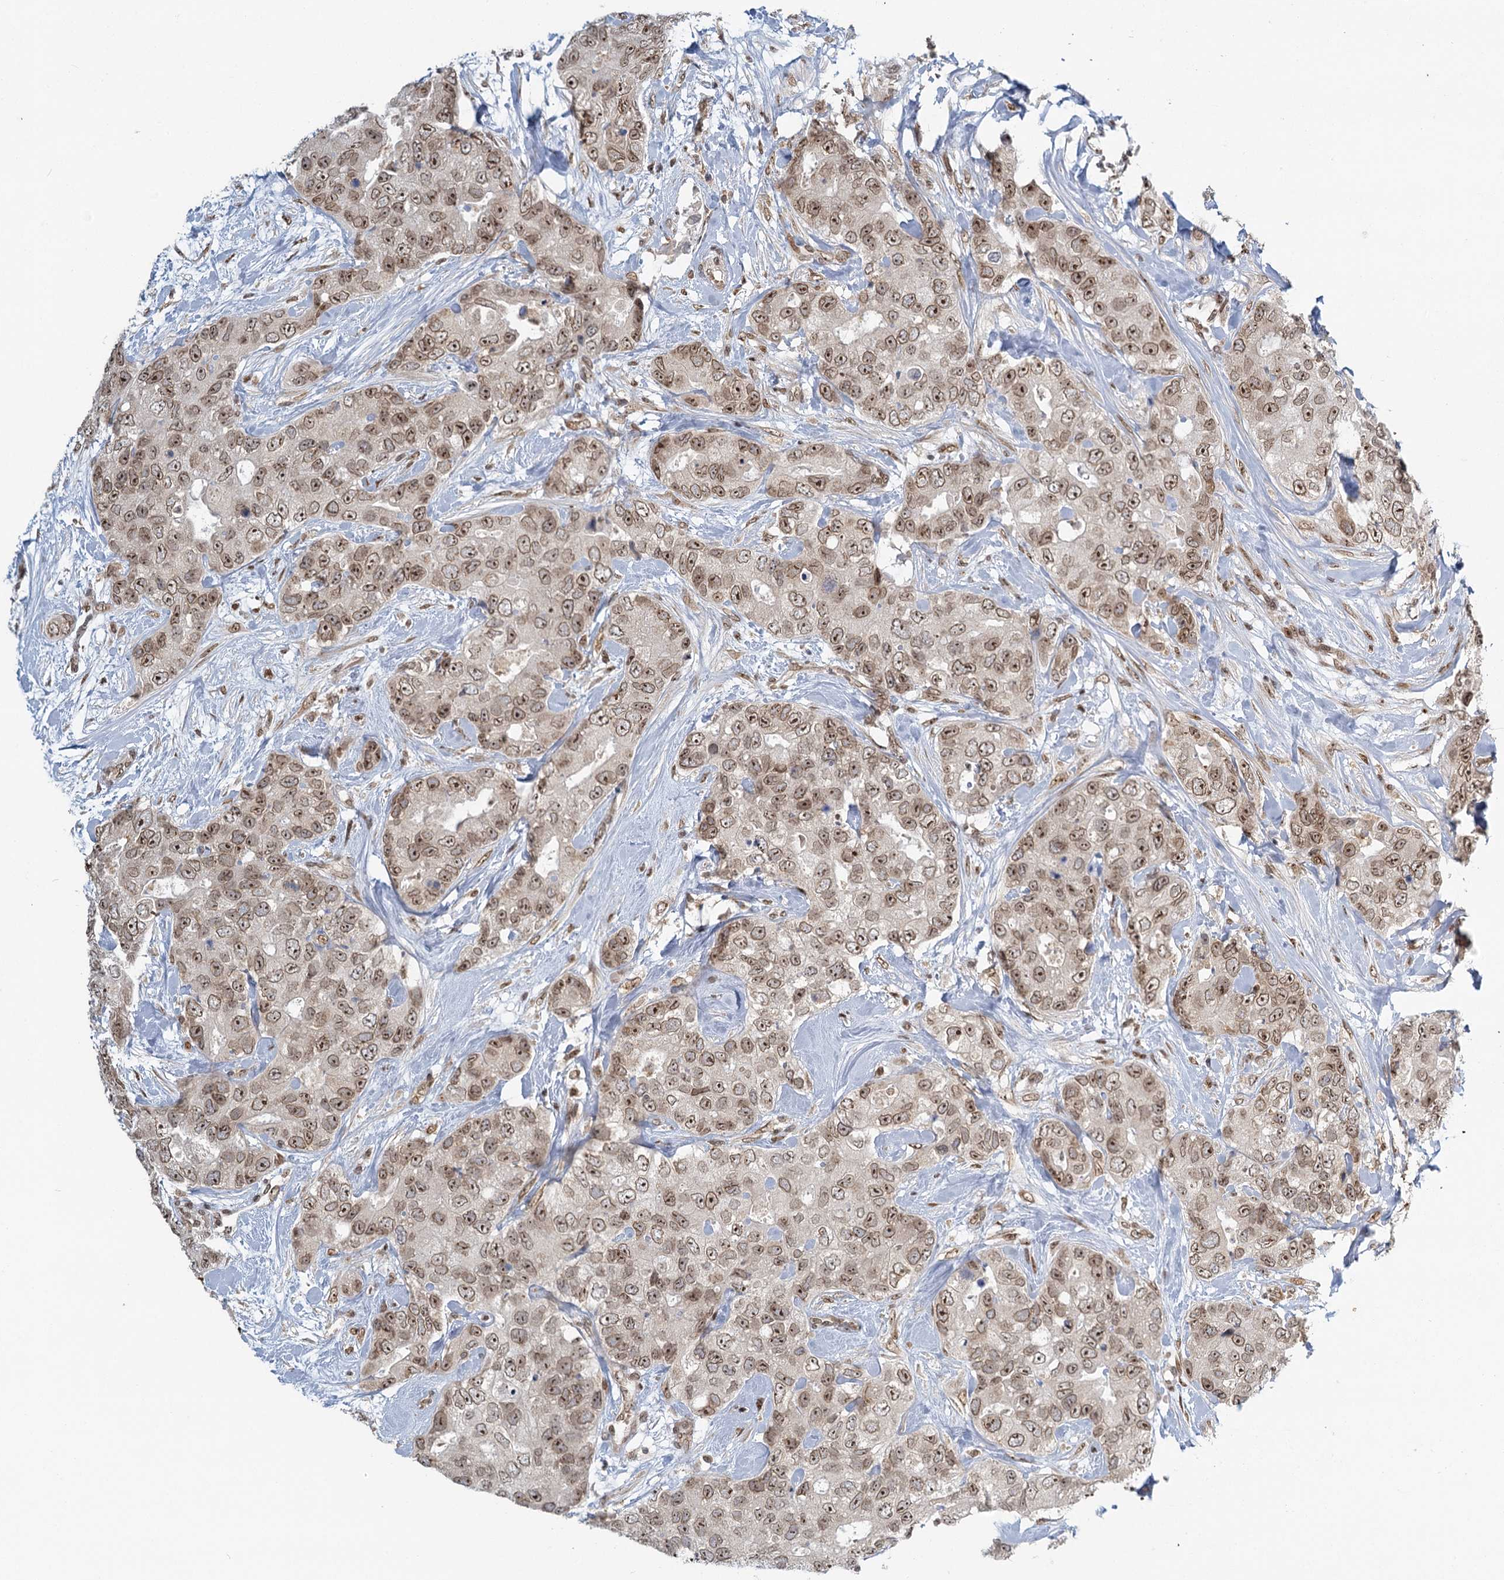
{"staining": {"intensity": "weak", "quantity": "25%-75%", "location": "cytoplasmic/membranous,nuclear"}, "tissue": "breast cancer", "cell_type": "Tumor cells", "image_type": "cancer", "snomed": [{"axis": "morphology", "description": "Duct carcinoma"}, {"axis": "topography", "description": "Breast"}], "caption": "About 25%-75% of tumor cells in human breast cancer show weak cytoplasmic/membranous and nuclear protein staining as visualized by brown immunohistochemical staining.", "gene": "TREX1", "patient": {"sex": "female", "age": 62}}